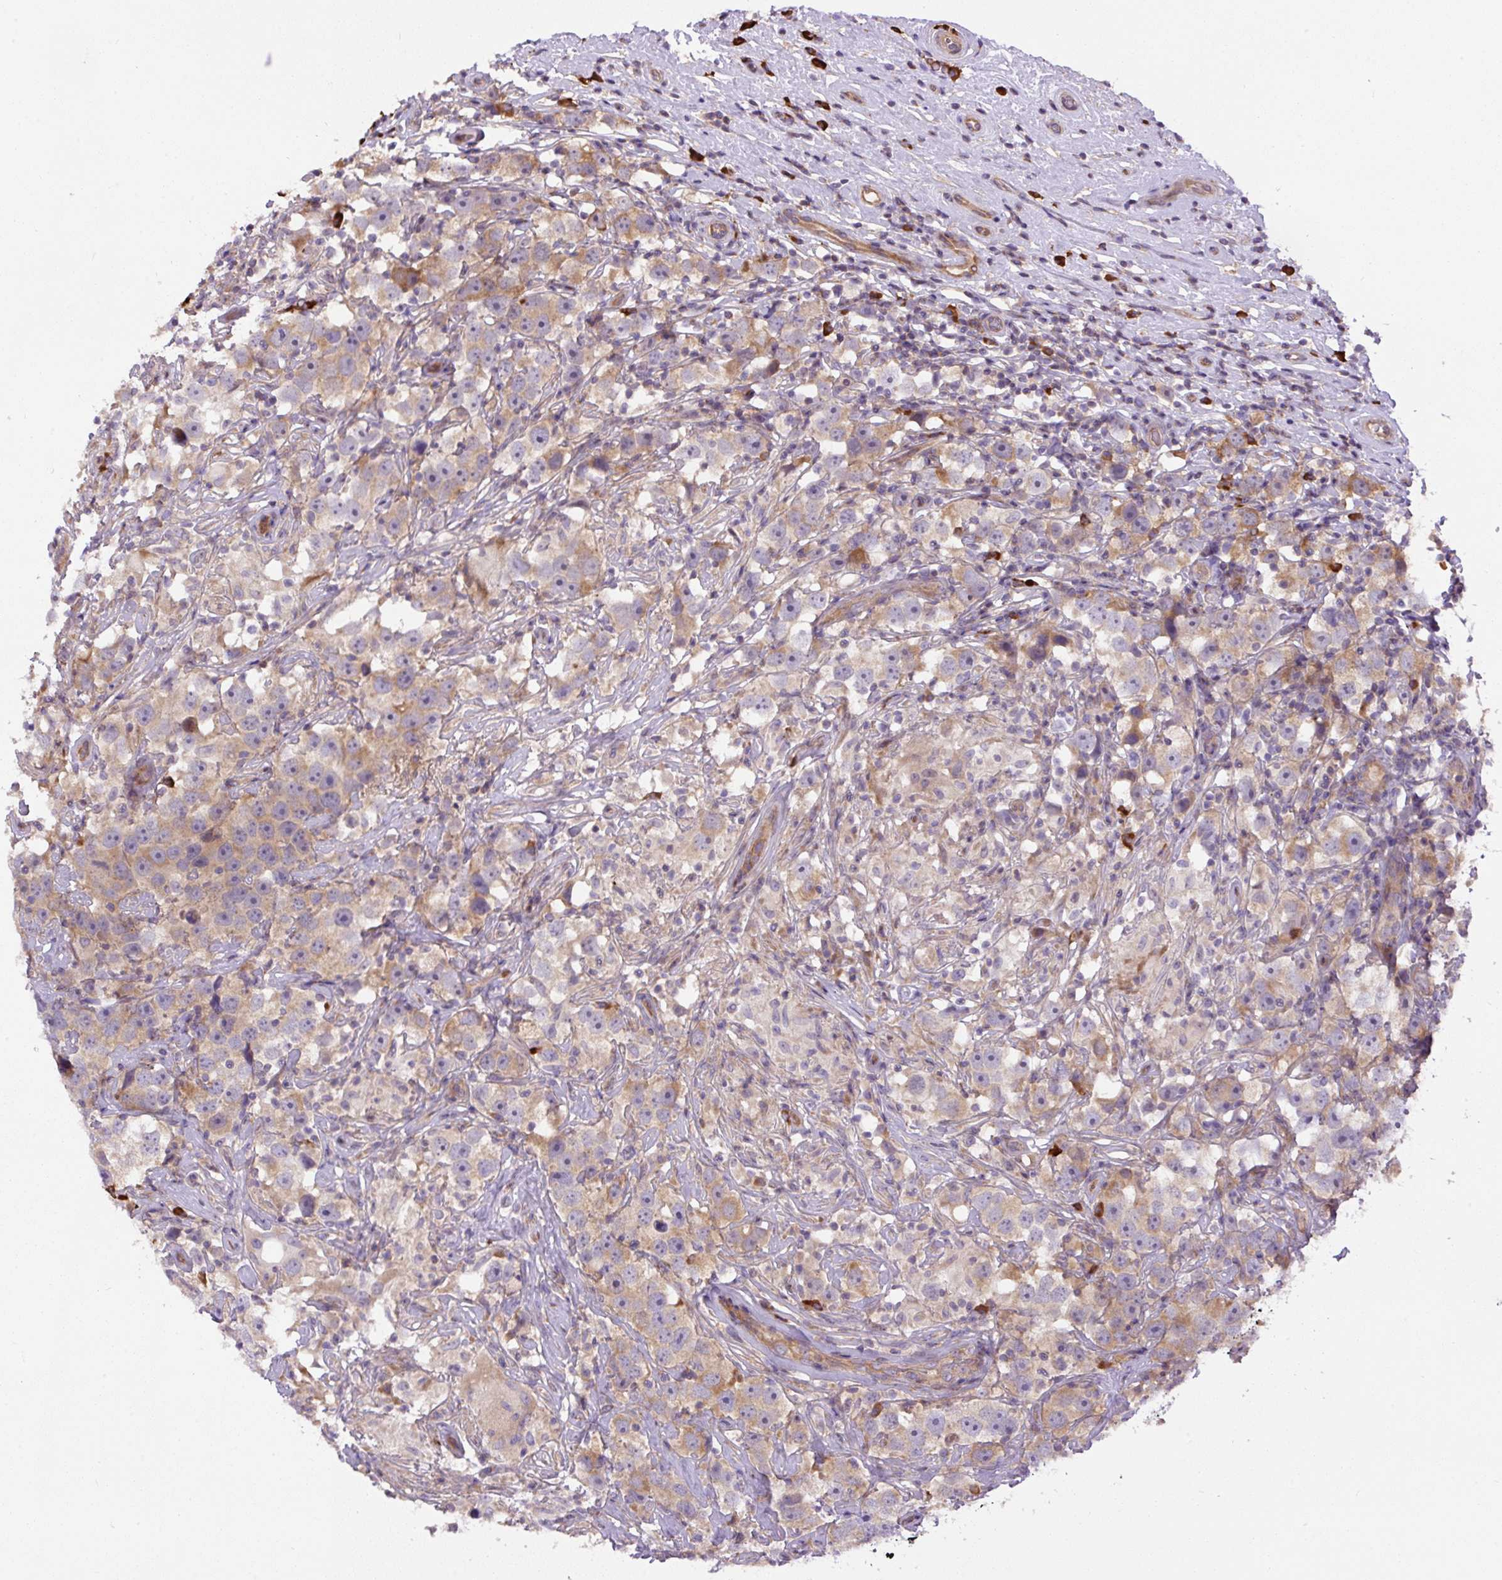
{"staining": {"intensity": "weak", "quantity": ">75%", "location": "cytoplasmic/membranous"}, "tissue": "testis cancer", "cell_type": "Tumor cells", "image_type": "cancer", "snomed": [{"axis": "morphology", "description": "Seminoma, NOS"}, {"axis": "topography", "description": "Testis"}], "caption": "Immunohistochemical staining of human seminoma (testis) shows low levels of weak cytoplasmic/membranous positivity in about >75% of tumor cells.", "gene": "PPME1", "patient": {"sex": "male", "age": 49}}